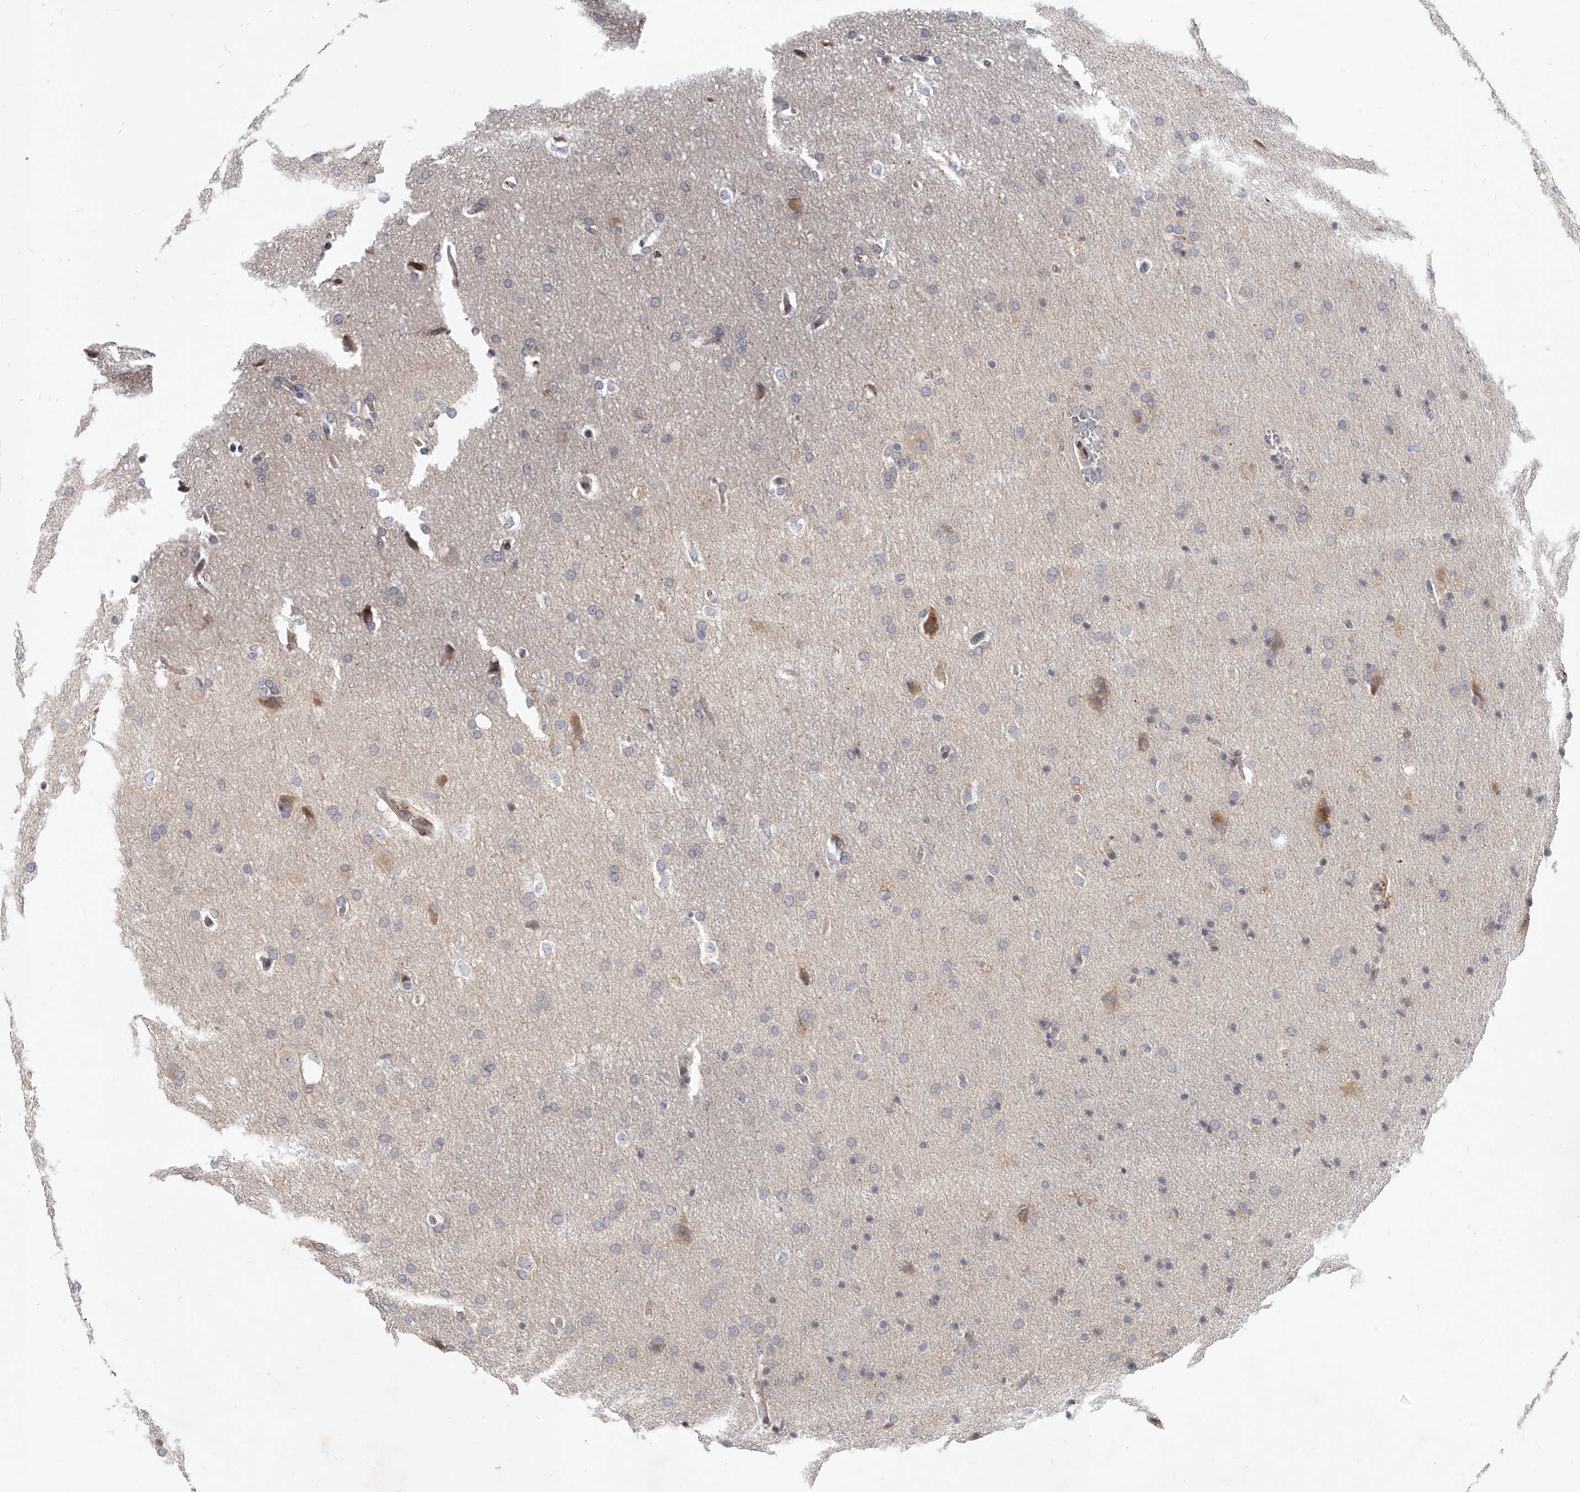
{"staining": {"intensity": "negative", "quantity": "none", "location": "none"}, "tissue": "glioma", "cell_type": "Tumor cells", "image_type": "cancer", "snomed": [{"axis": "morphology", "description": "Glioma, malignant, Low grade"}, {"axis": "topography", "description": "Brain"}], "caption": "Tumor cells are negative for brown protein staining in glioma.", "gene": "SLC37A1", "patient": {"sex": "female", "age": 37}}